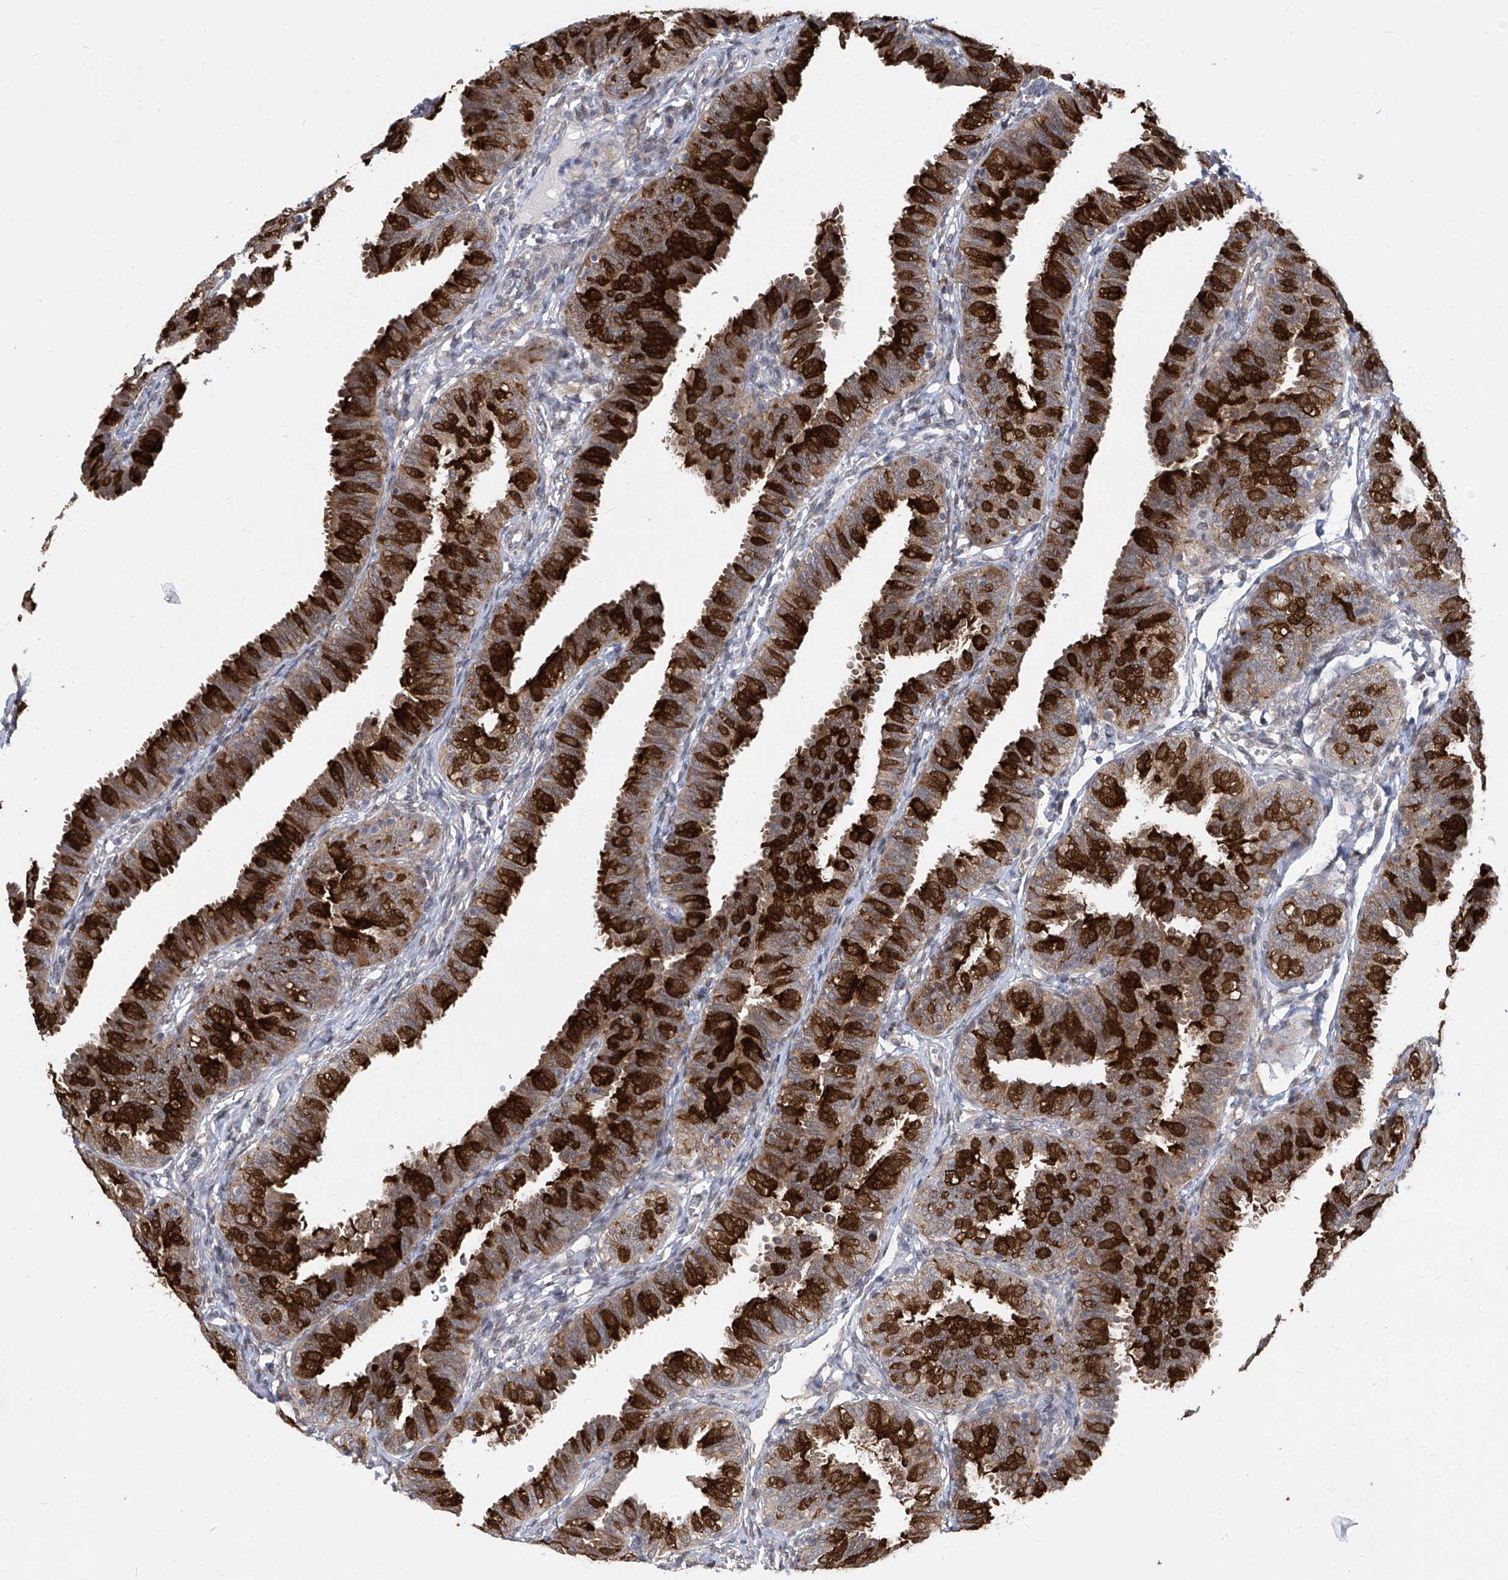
{"staining": {"intensity": "strong", "quantity": "25%-75%", "location": "cytoplasmic/membranous"}, "tissue": "fallopian tube", "cell_type": "Glandular cells", "image_type": "normal", "snomed": [{"axis": "morphology", "description": "Normal tissue, NOS"}, {"axis": "topography", "description": "Fallopian tube"}], "caption": "Immunohistochemical staining of benign human fallopian tube reveals 25%-75% levels of strong cytoplasmic/membranous protein positivity in approximately 25%-75% of glandular cells. (DAB (3,3'-diaminobenzidine) IHC, brown staining for protein, blue staining for nuclei).", "gene": "CETN1", "patient": {"sex": "female", "age": 35}}